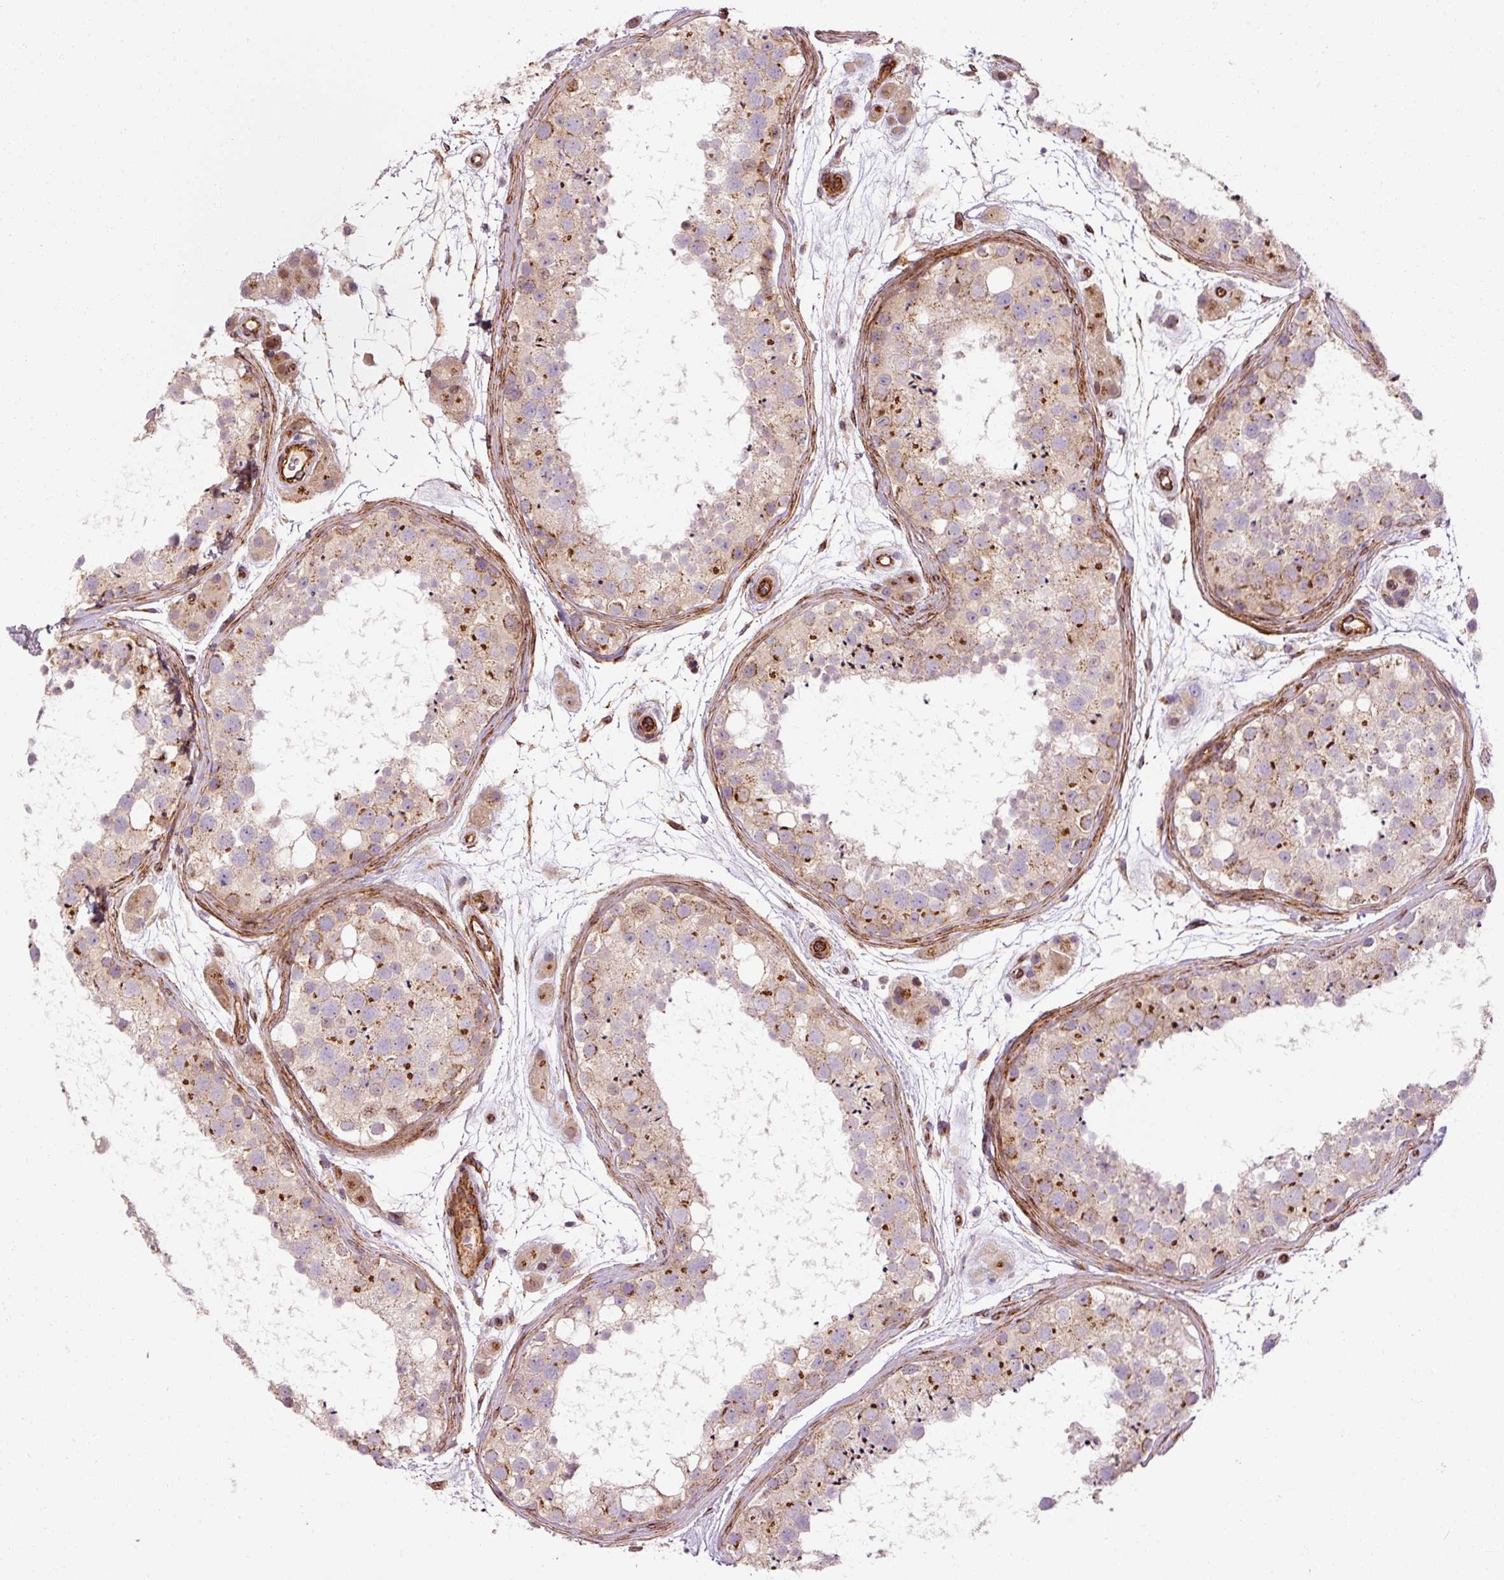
{"staining": {"intensity": "strong", "quantity": "25%-75%", "location": "cytoplasmic/membranous"}, "tissue": "testis", "cell_type": "Cells in seminiferous ducts", "image_type": "normal", "snomed": [{"axis": "morphology", "description": "Normal tissue, NOS"}, {"axis": "topography", "description": "Testis"}], "caption": "Strong cytoplasmic/membranous protein positivity is seen in approximately 25%-75% of cells in seminiferous ducts in testis. (DAB (3,3'-diaminobenzidine) IHC with brightfield microscopy, high magnification).", "gene": "LIMK2", "patient": {"sex": "male", "age": 41}}